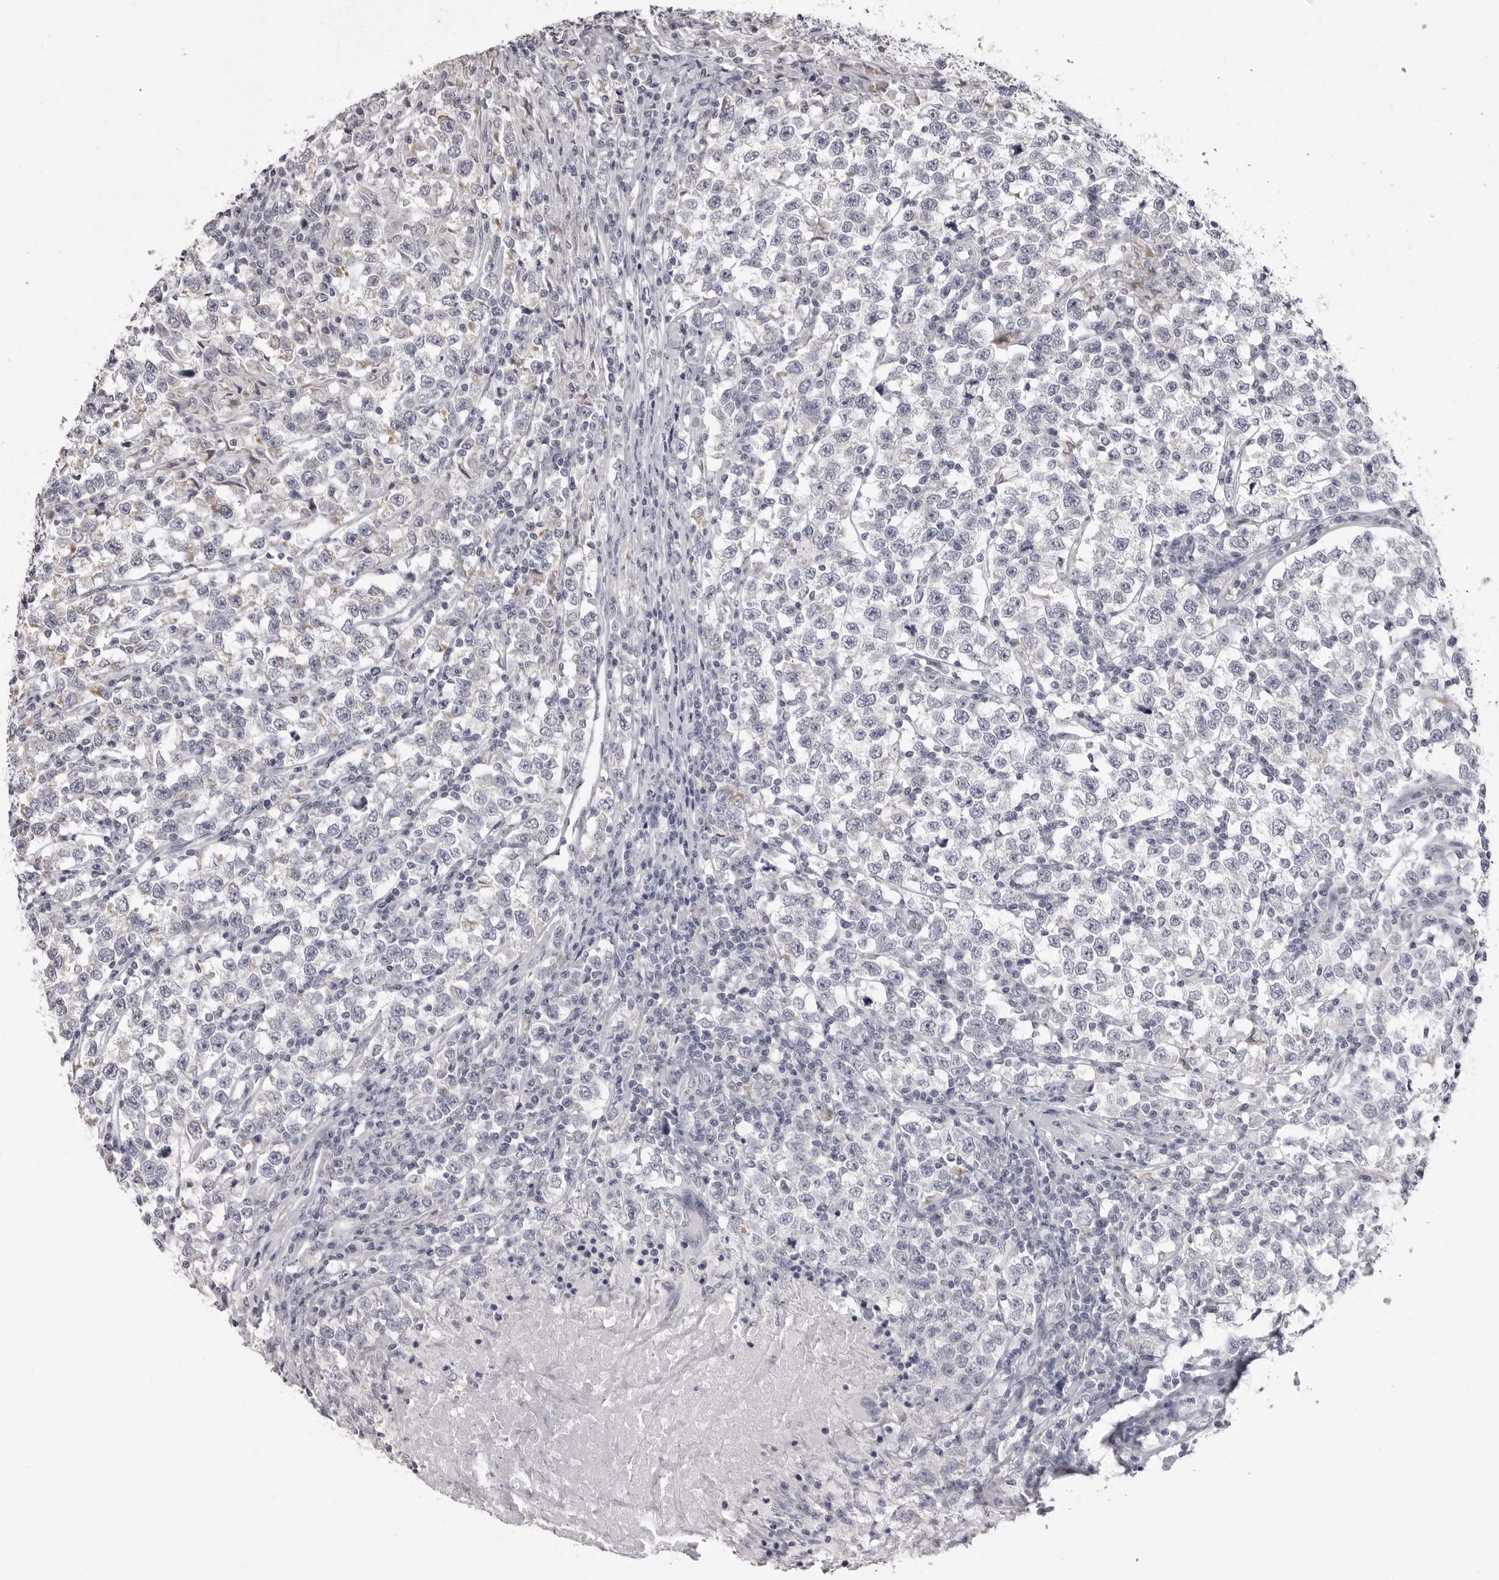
{"staining": {"intensity": "negative", "quantity": "none", "location": "none"}, "tissue": "testis cancer", "cell_type": "Tumor cells", "image_type": "cancer", "snomed": [{"axis": "morphology", "description": "Normal tissue, NOS"}, {"axis": "morphology", "description": "Seminoma, NOS"}, {"axis": "topography", "description": "Testis"}], "caption": "IHC of seminoma (testis) demonstrates no positivity in tumor cells.", "gene": "GPN2", "patient": {"sex": "male", "age": 43}}